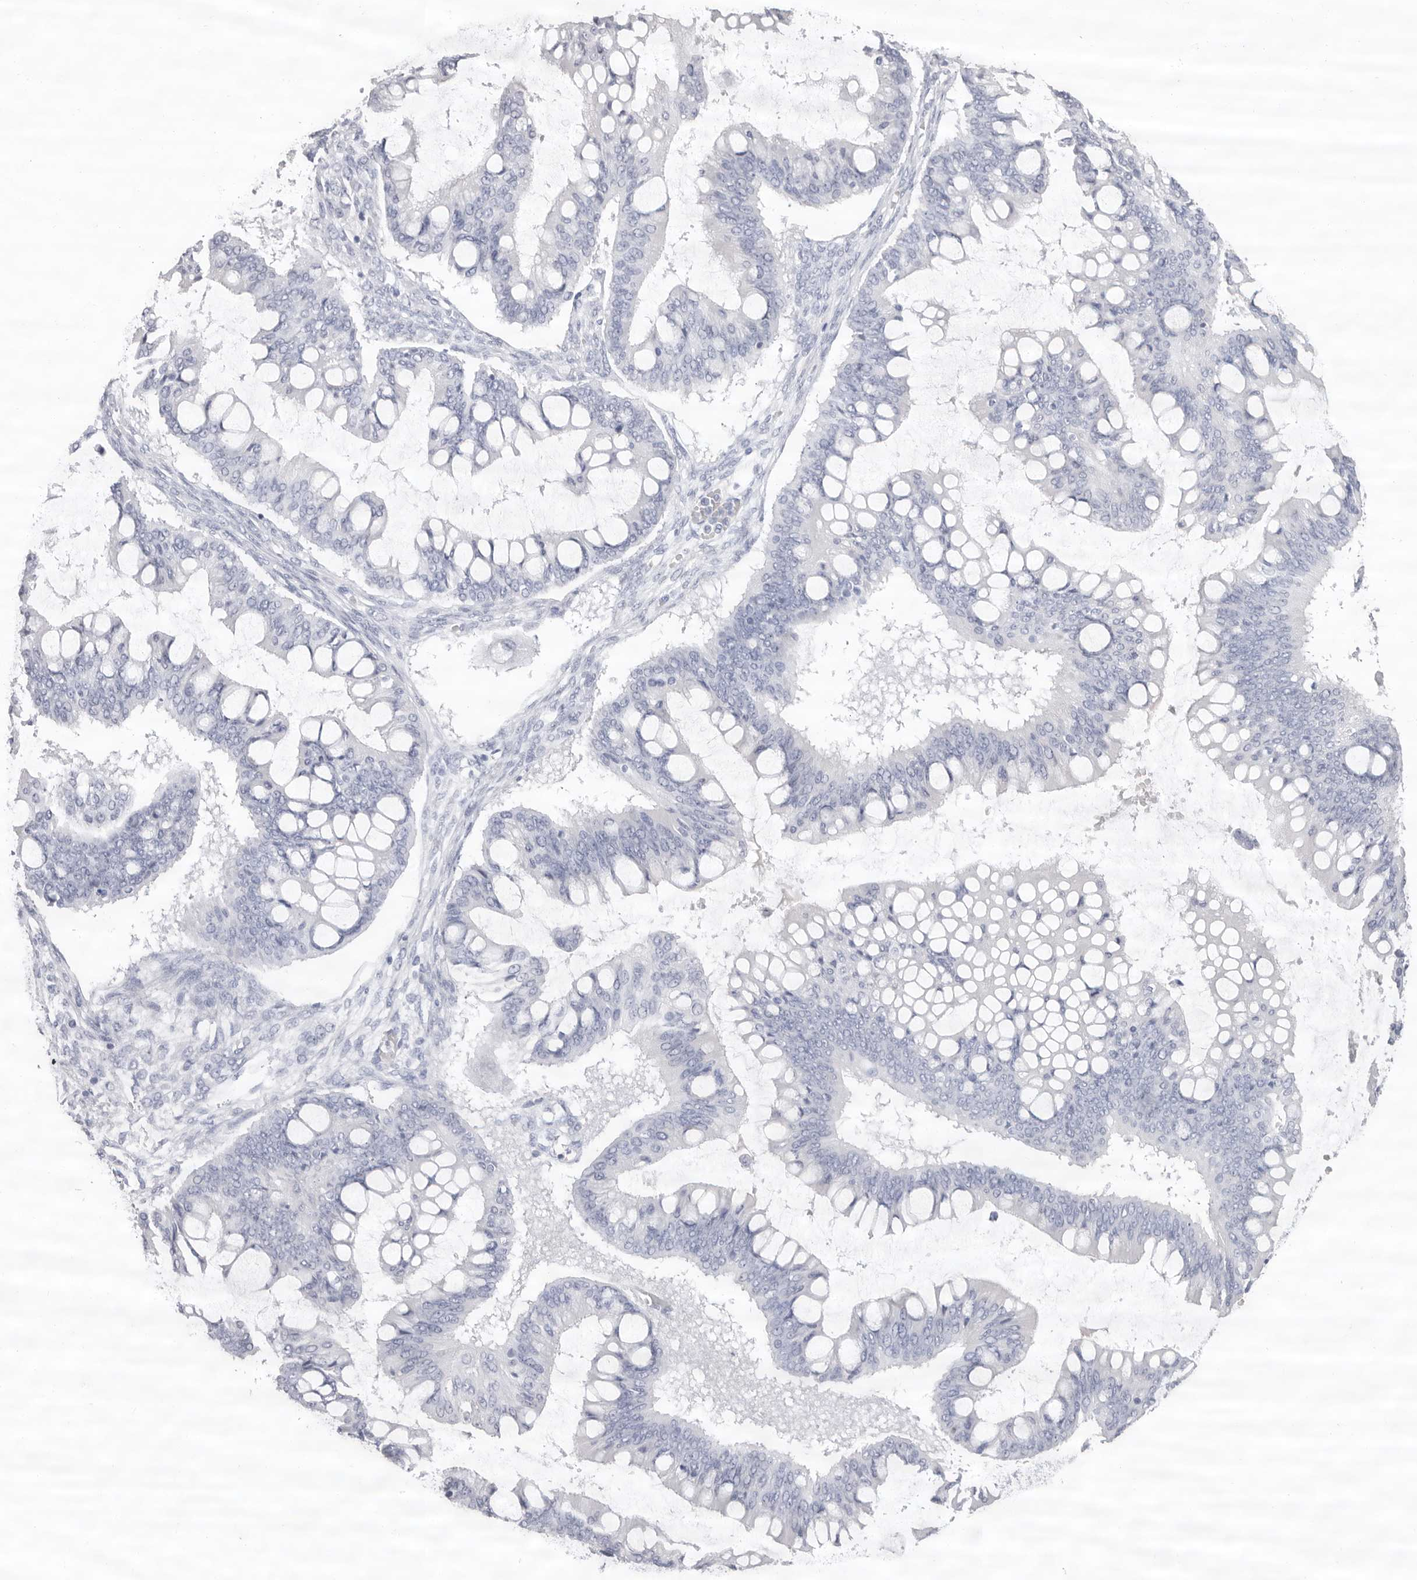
{"staining": {"intensity": "negative", "quantity": "none", "location": "none"}, "tissue": "ovarian cancer", "cell_type": "Tumor cells", "image_type": "cancer", "snomed": [{"axis": "morphology", "description": "Cystadenocarcinoma, mucinous, NOS"}, {"axis": "topography", "description": "Ovary"}], "caption": "The immunohistochemistry (IHC) micrograph has no significant staining in tumor cells of mucinous cystadenocarcinoma (ovarian) tissue.", "gene": "LPO", "patient": {"sex": "female", "age": 73}}